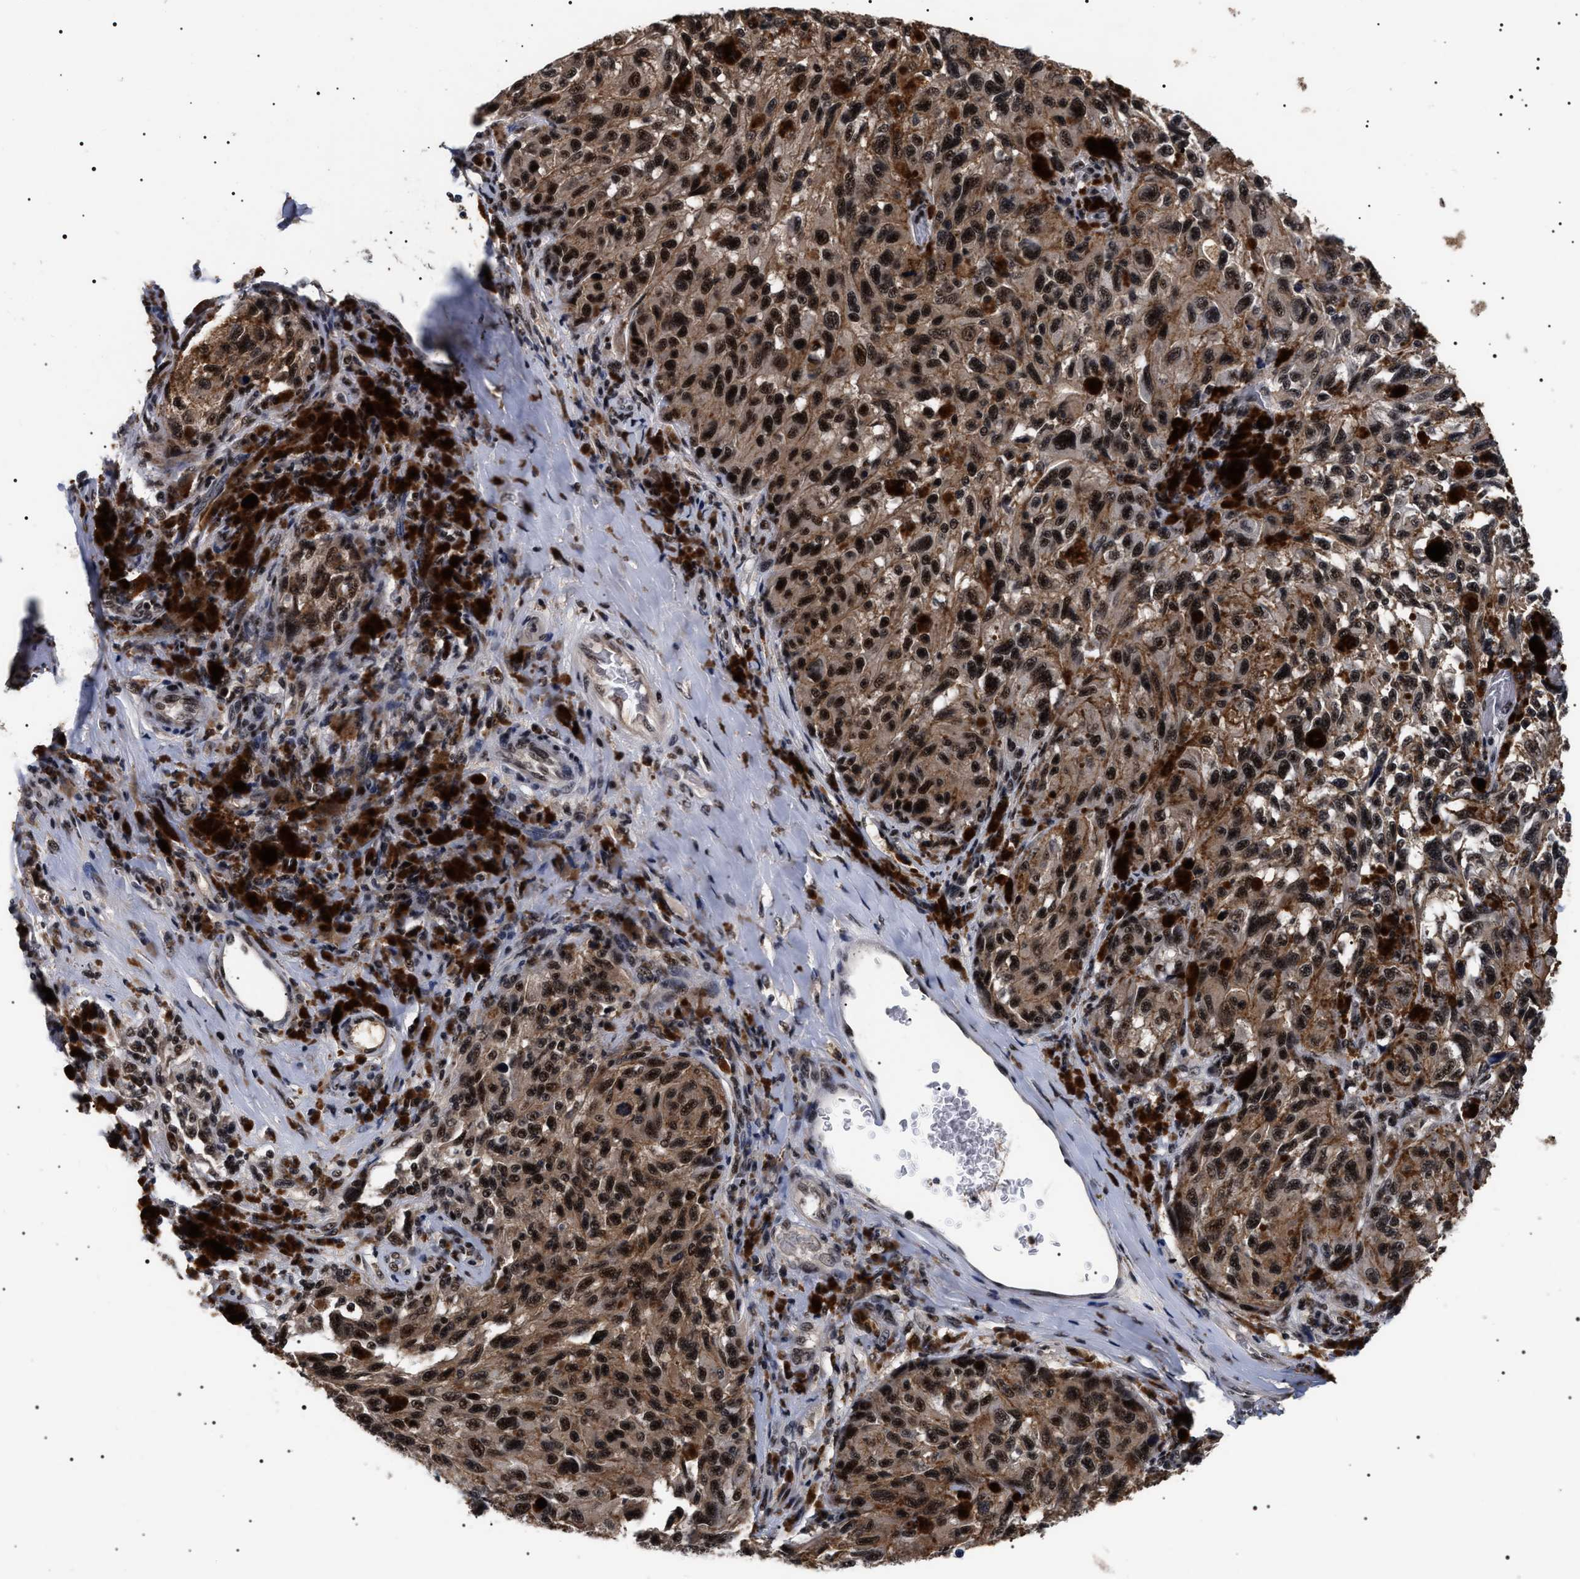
{"staining": {"intensity": "strong", "quantity": ">75%", "location": "nuclear"}, "tissue": "melanoma", "cell_type": "Tumor cells", "image_type": "cancer", "snomed": [{"axis": "morphology", "description": "Malignant melanoma, NOS"}, {"axis": "topography", "description": "Skin"}], "caption": "This histopathology image reveals IHC staining of human malignant melanoma, with high strong nuclear positivity in about >75% of tumor cells.", "gene": "CAAP1", "patient": {"sex": "female", "age": 73}}